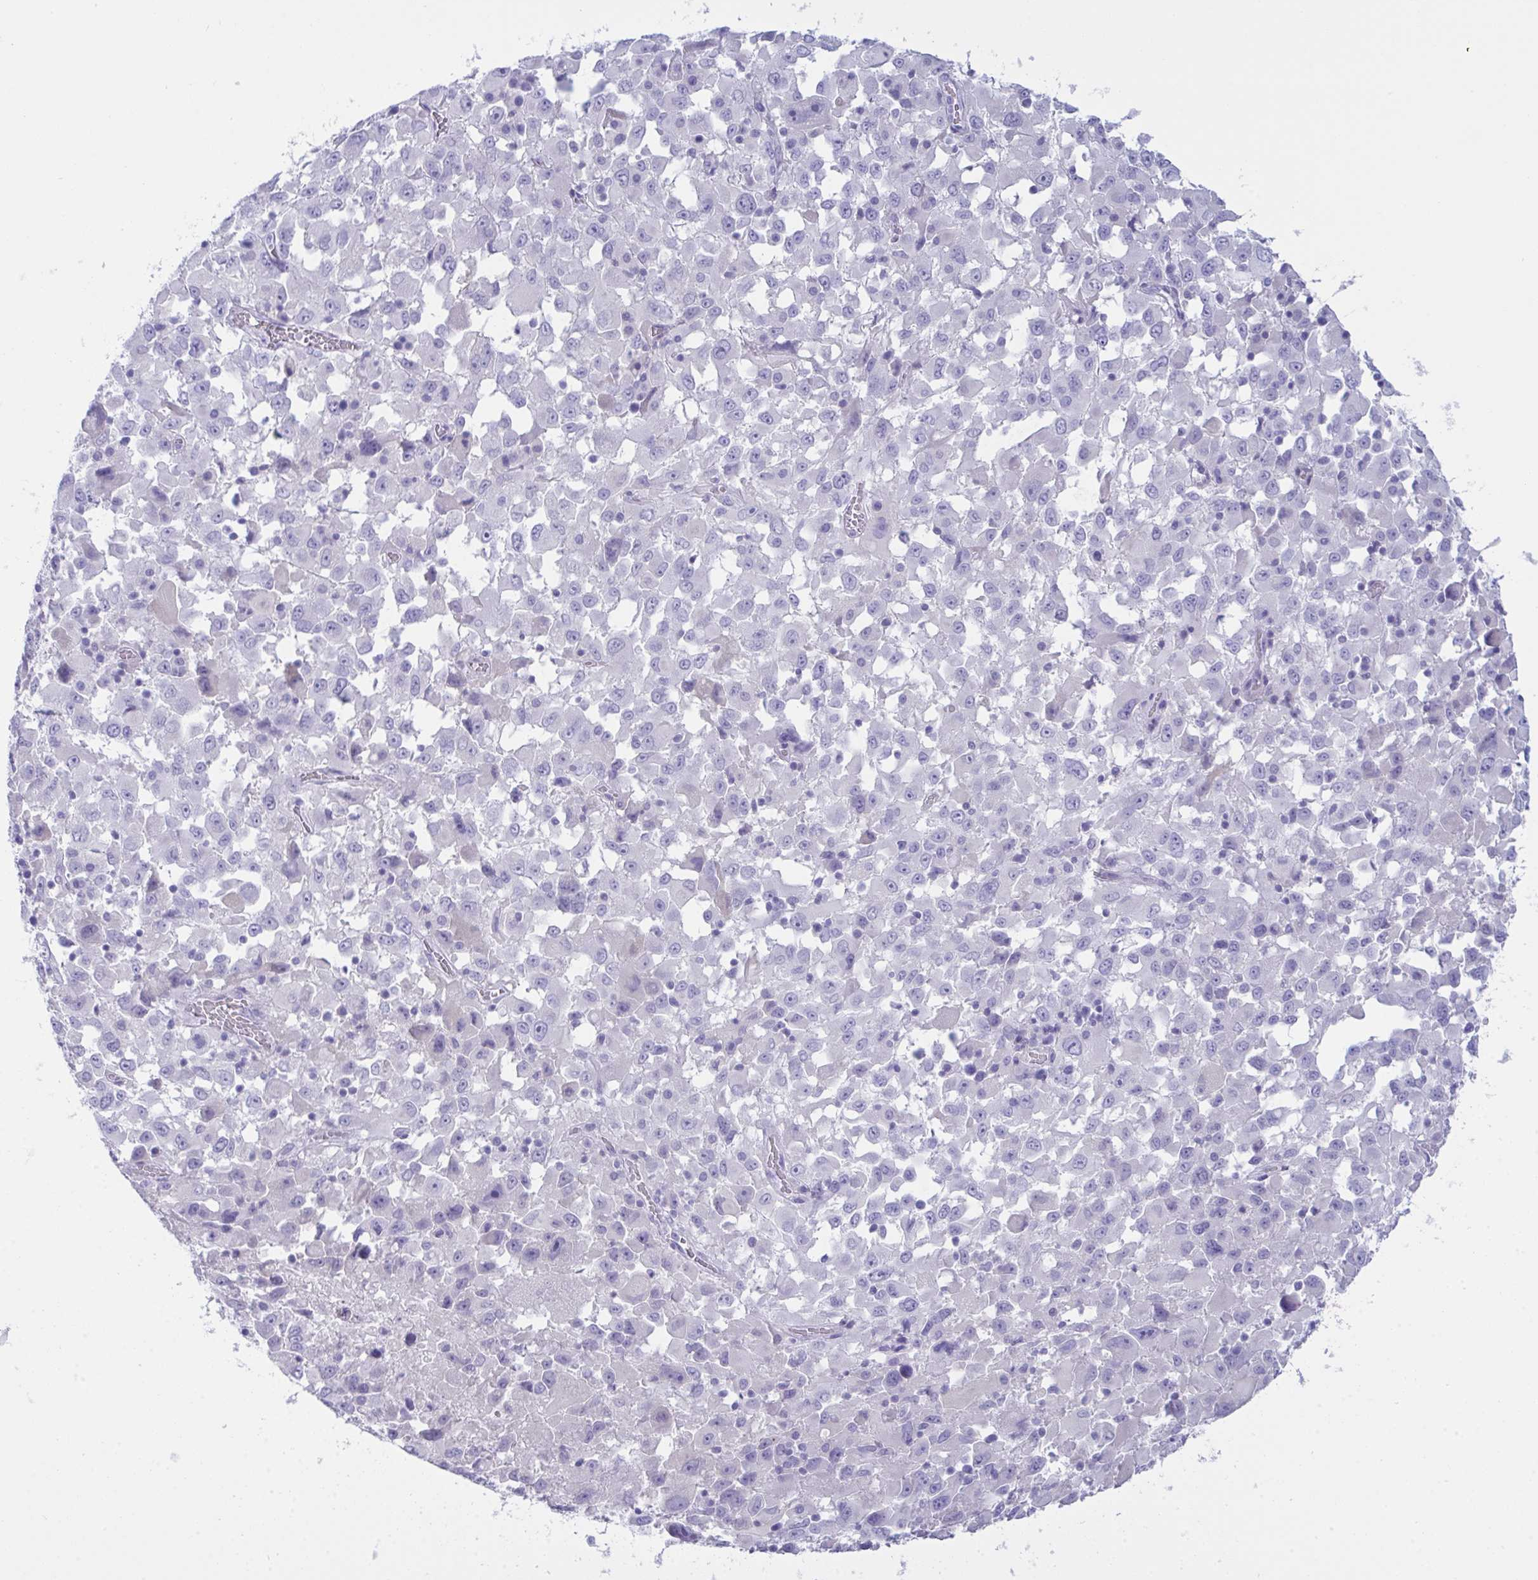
{"staining": {"intensity": "negative", "quantity": "none", "location": "none"}, "tissue": "melanoma", "cell_type": "Tumor cells", "image_type": "cancer", "snomed": [{"axis": "morphology", "description": "Malignant melanoma, Metastatic site"}, {"axis": "topography", "description": "Soft tissue"}], "caption": "High power microscopy photomicrograph of an IHC histopathology image of malignant melanoma (metastatic site), revealing no significant positivity in tumor cells.", "gene": "GLB1L2", "patient": {"sex": "male", "age": 50}}